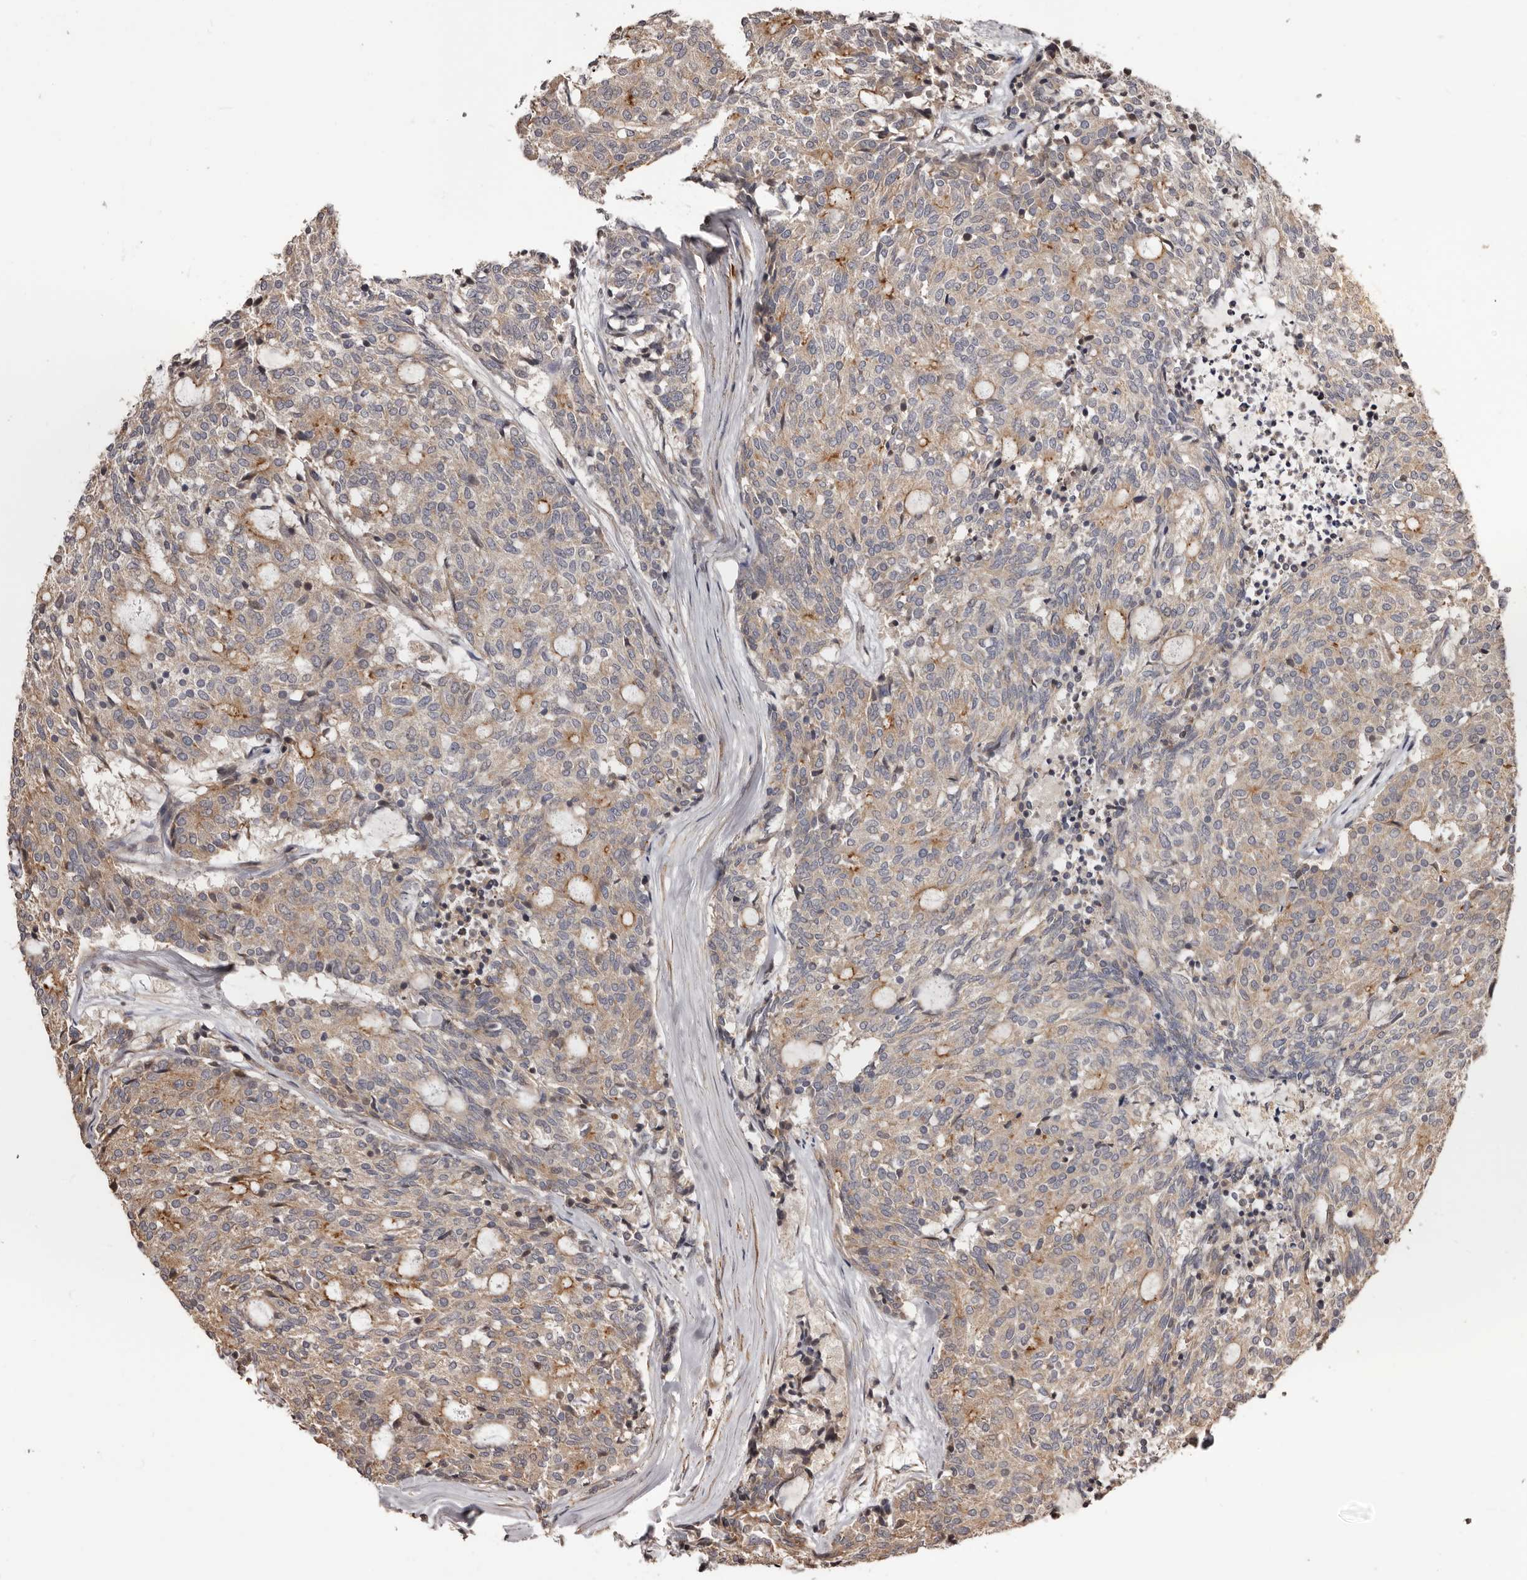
{"staining": {"intensity": "moderate", "quantity": "<25%", "location": "cytoplasmic/membranous"}, "tissue": "carcinoid", "cell_type": "Tumor cells", "image_type": "cancer", "snomed": [{"axis": "morphology", "description": "Carcinoid, malignant, NOS"}, {"axis": "topography", "description": "Pancreas"}], "caption": "IHC histopathology image of human malignant carcinoid stained for a protein (brown), which reveals low levels of moderate cytoplasmic/membranous positivity in approximately <25% of tumor cells.", "gene": "ZCCHC7", "patient": {"sex": "female", "age": 54}}